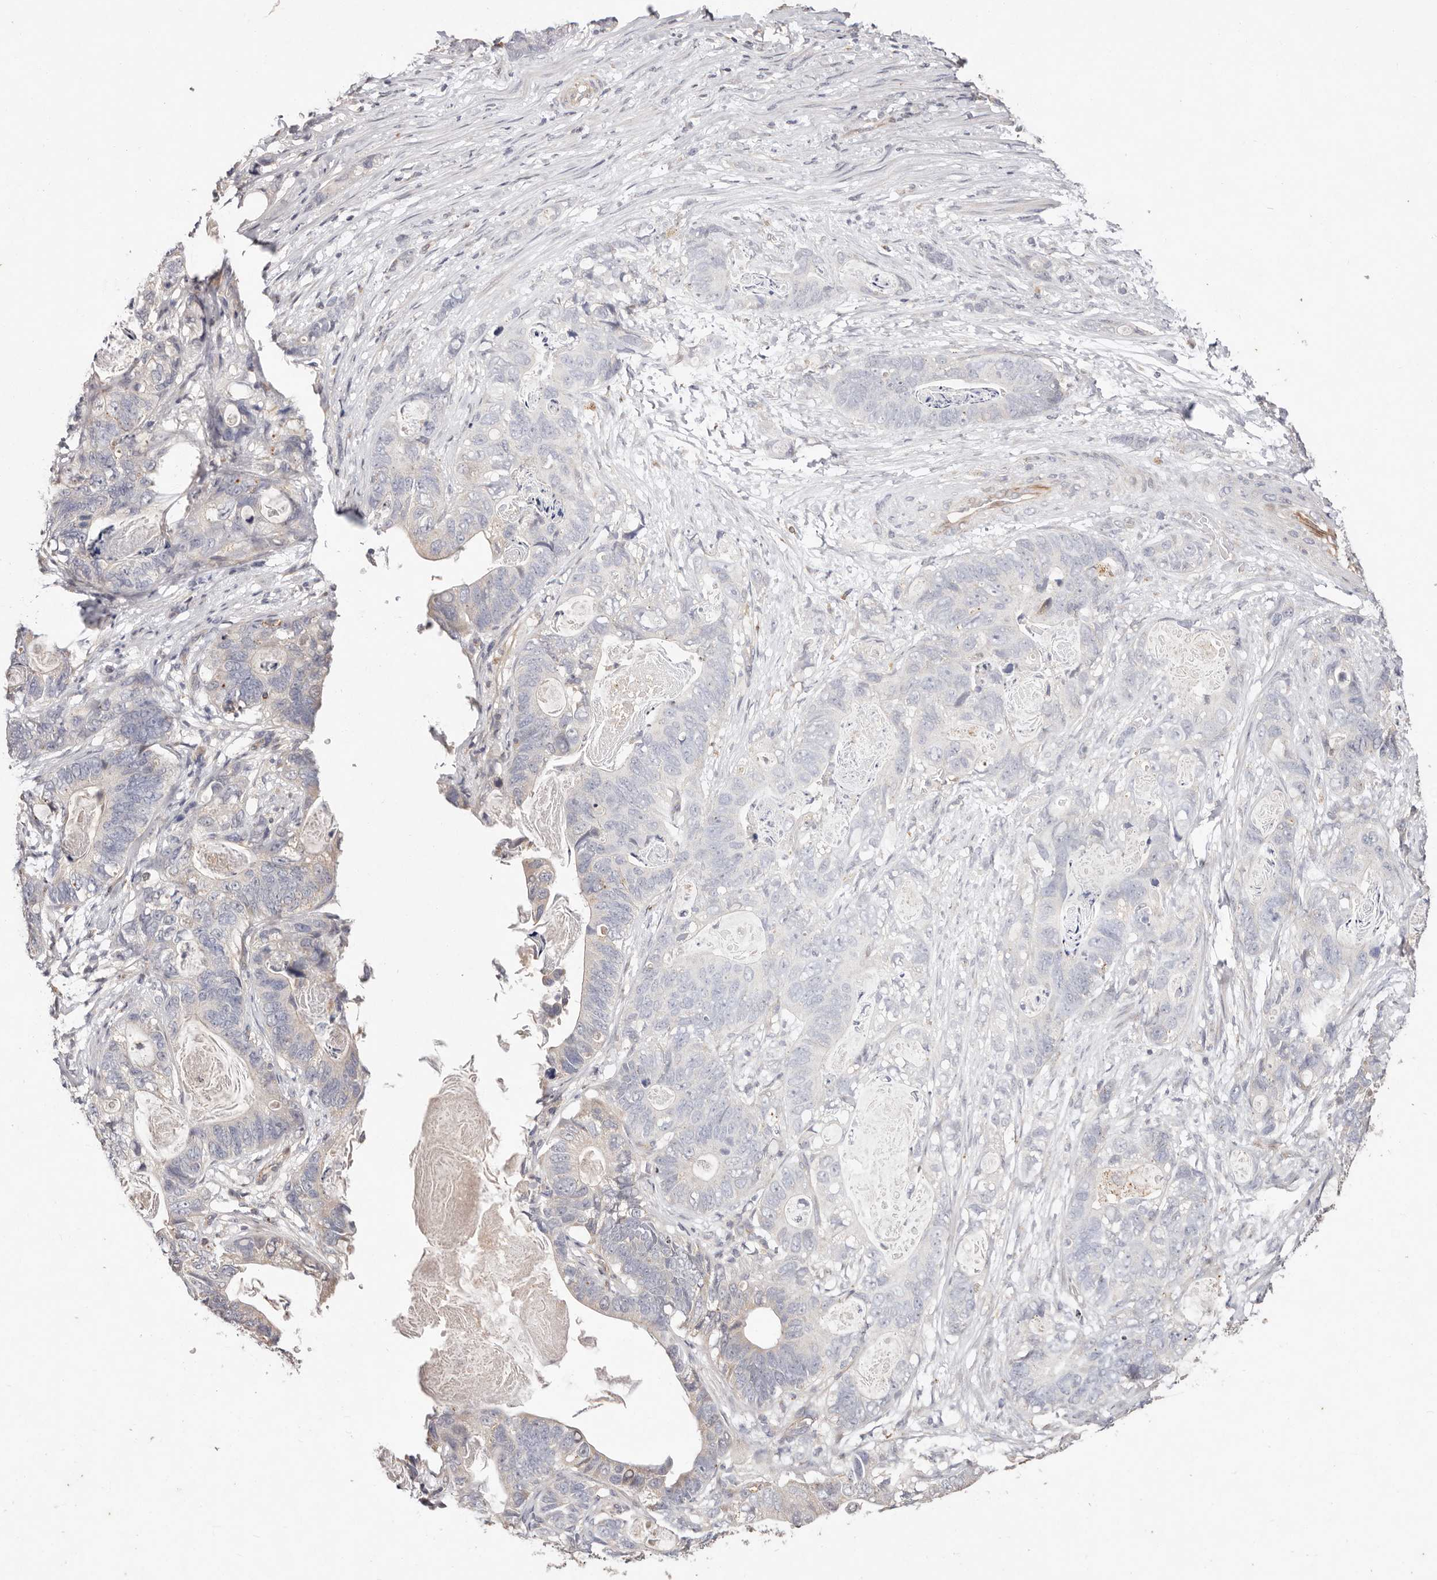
{"staining": {"intensity": "negative", "quantity": "none", "location": "none"}, "tissue": "stomach cancer", "cell_type": "Tumor cells", "image_type": "cancer", "snomed": [{"axis": "morphology", "description": "Normal tissue, NOS"}, {"axis": "morphology", "description": "Adenocarcinoma, NOS"}, {"axis": "topography", "description": "Stomach"}], "caption": "Tumor cells show no significant protein expression in stomach cancer (adenocarcinoma).", "gene": "THBS3", "patient": {"sex": "female", "age": 89}}